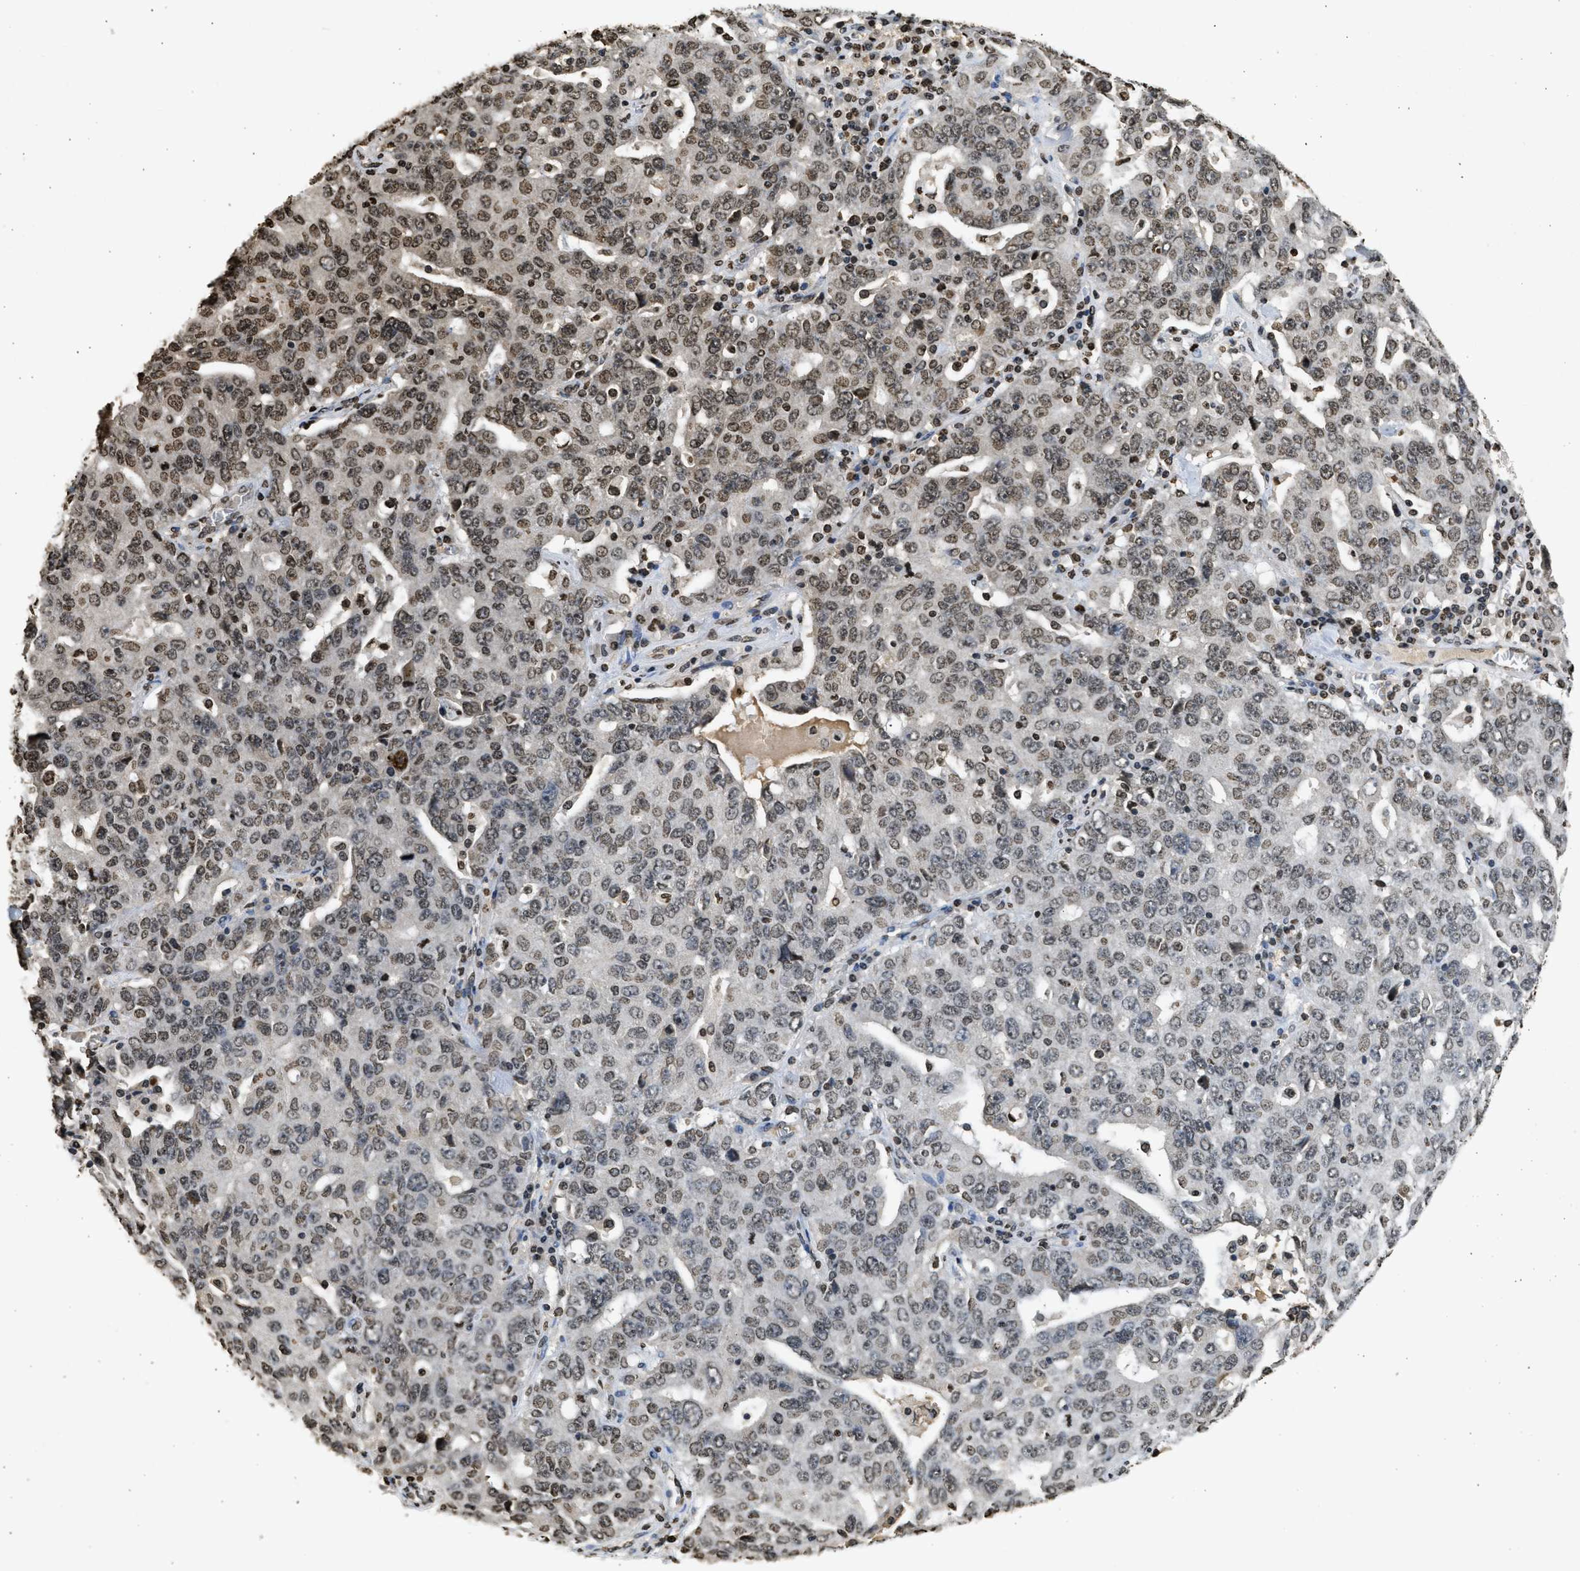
{"staining": {"intensity": "weak", "quantity": ">75%", "location": "nuclear"}, "tissue": "ovarian cancer", "cell_type": "Tumor cells", "image_type": "cancer", "snomed": [{"axis": "morphology", "description": "Carcinoma, endometroid"}, {"axis": "topography", "description": "Ovary"}], "caption": "Immunohistochemistry (IHC) (DAB (3,3'-diaminobenzidine)) staining of human ovarian cancer exhibits weak nuclear protein expression in about >75% of tumor cells.", "gene": "RRAGC", "patient": {"sex": "female", "age": 62}}